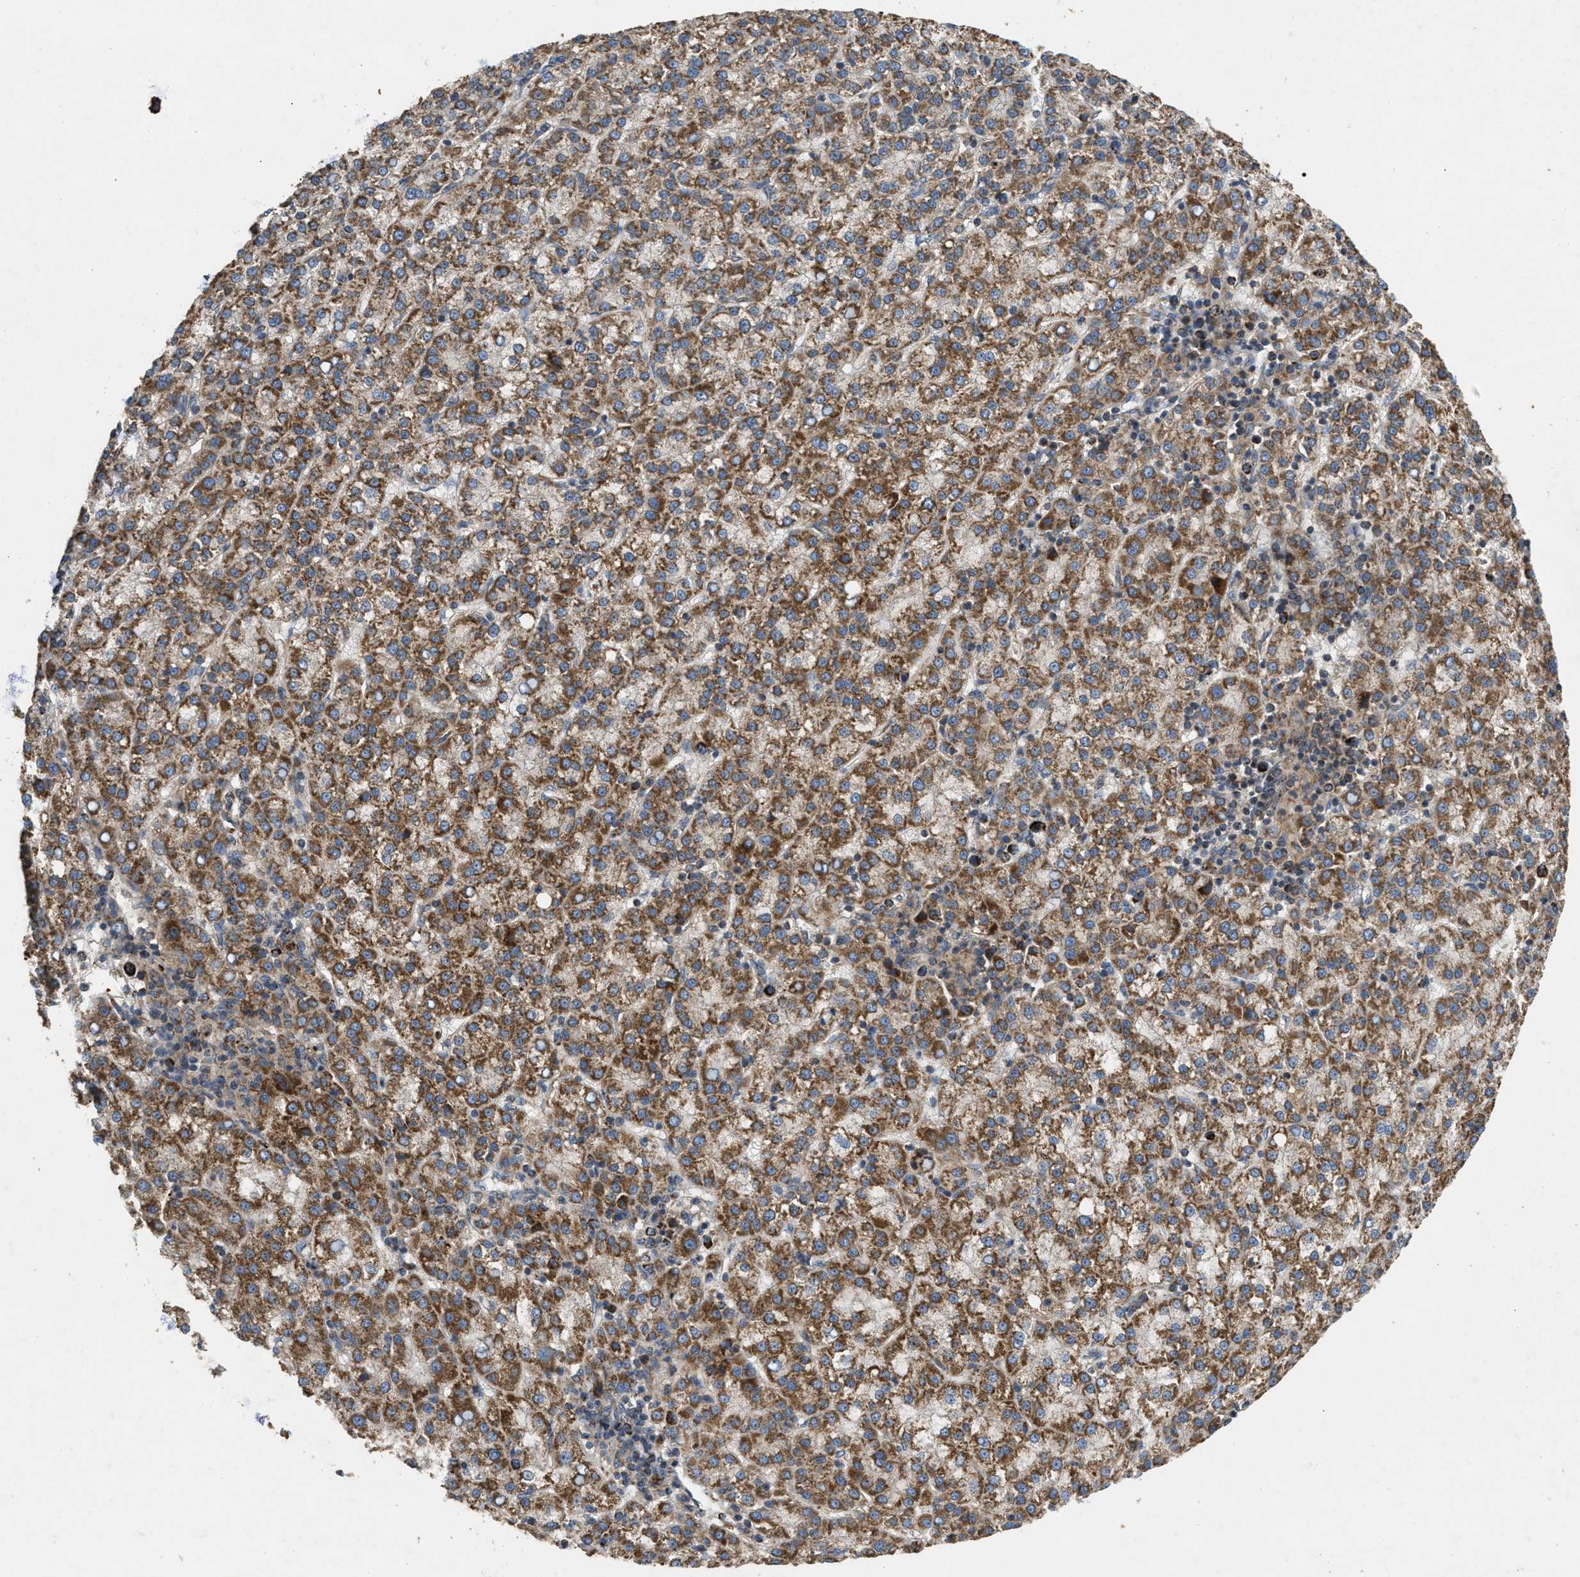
{"staining": {"intensity": "moderate", "quantity": ">75%", "location": "cytoplasmic/membranous"}, "tissue": "liver cancer", "cell_type": "Tumor cells", "image_type": "cancer", "snomed": [{"axis": "morphology", "description": "Carcinoma, Hepatocellular, NOS"}, {"axis": "topography", "description": "Liver"}], "caption": "Immunohistochemistry image of neoplastic tissue: hepatocellular carcinoma (liver) stained using immunohistochemistry reveals medium levels of moderate protein expression localized specifically in the cytoplasmic/membranous of tumor cells, appearing as a cytoplasmic/membranous brown color.", "gene": "TACO1", "patient": {"sex": "female", "age": 58}}